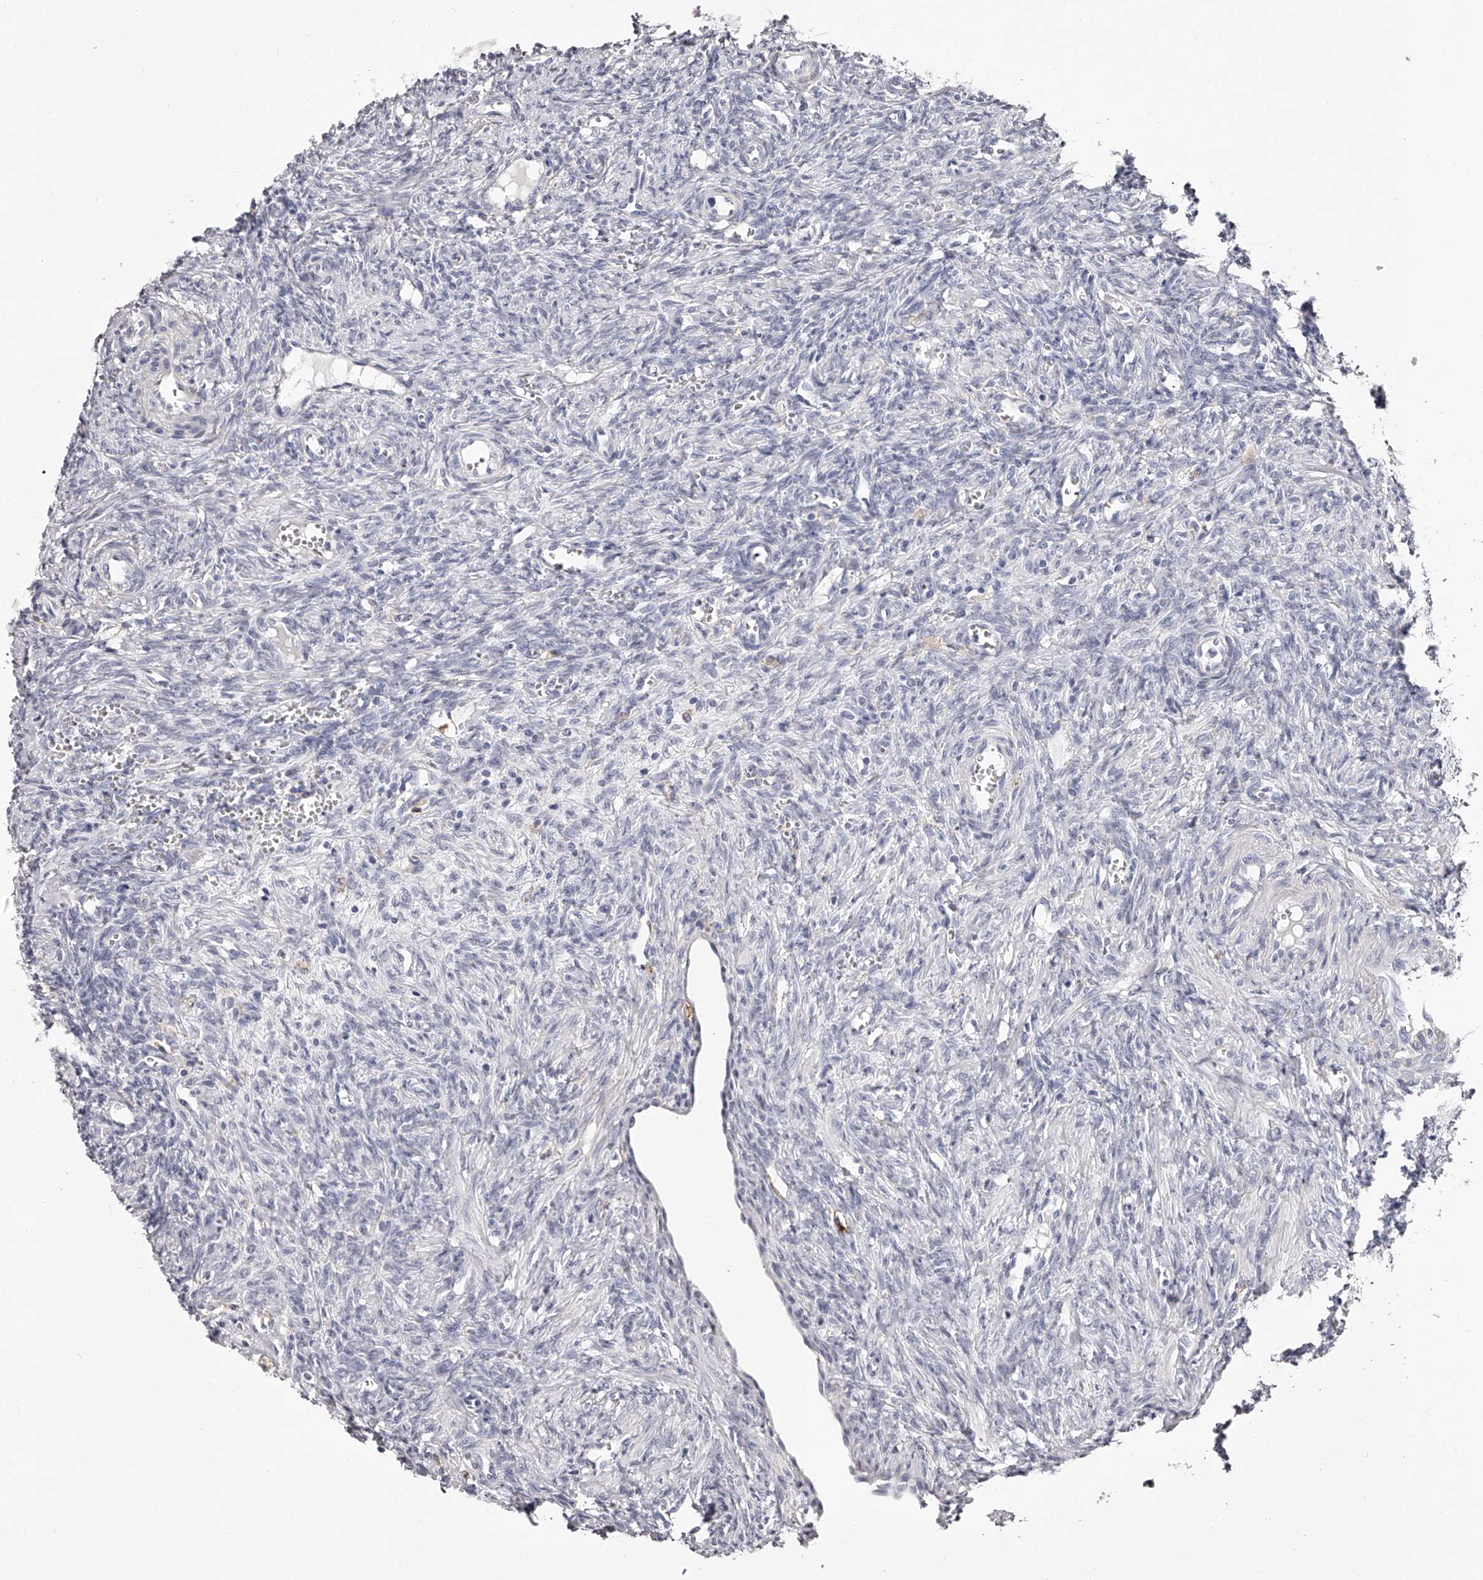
{"staining": {"intensity": "negative", "quantity": "none", "location": "none"}, "tissue": "ovary", "cell_type": "Ovarian stroma cells", "image_type": "normal", "snomed": [{"axis": "morphology", "description": "Normal tissue, NOS"}, {"axis": "topography", "description": "Ovary"}], "caption": "An image of ovary stained for a protein shows no brown staining in ovarian stroma cells. (Stains: DAB IHC with hematoxylin counter stain, Microscopy: brightfield microscopy at high magnification).", "gene": "PACSIN1", "patient": {"sex": "female", "age": 41}}